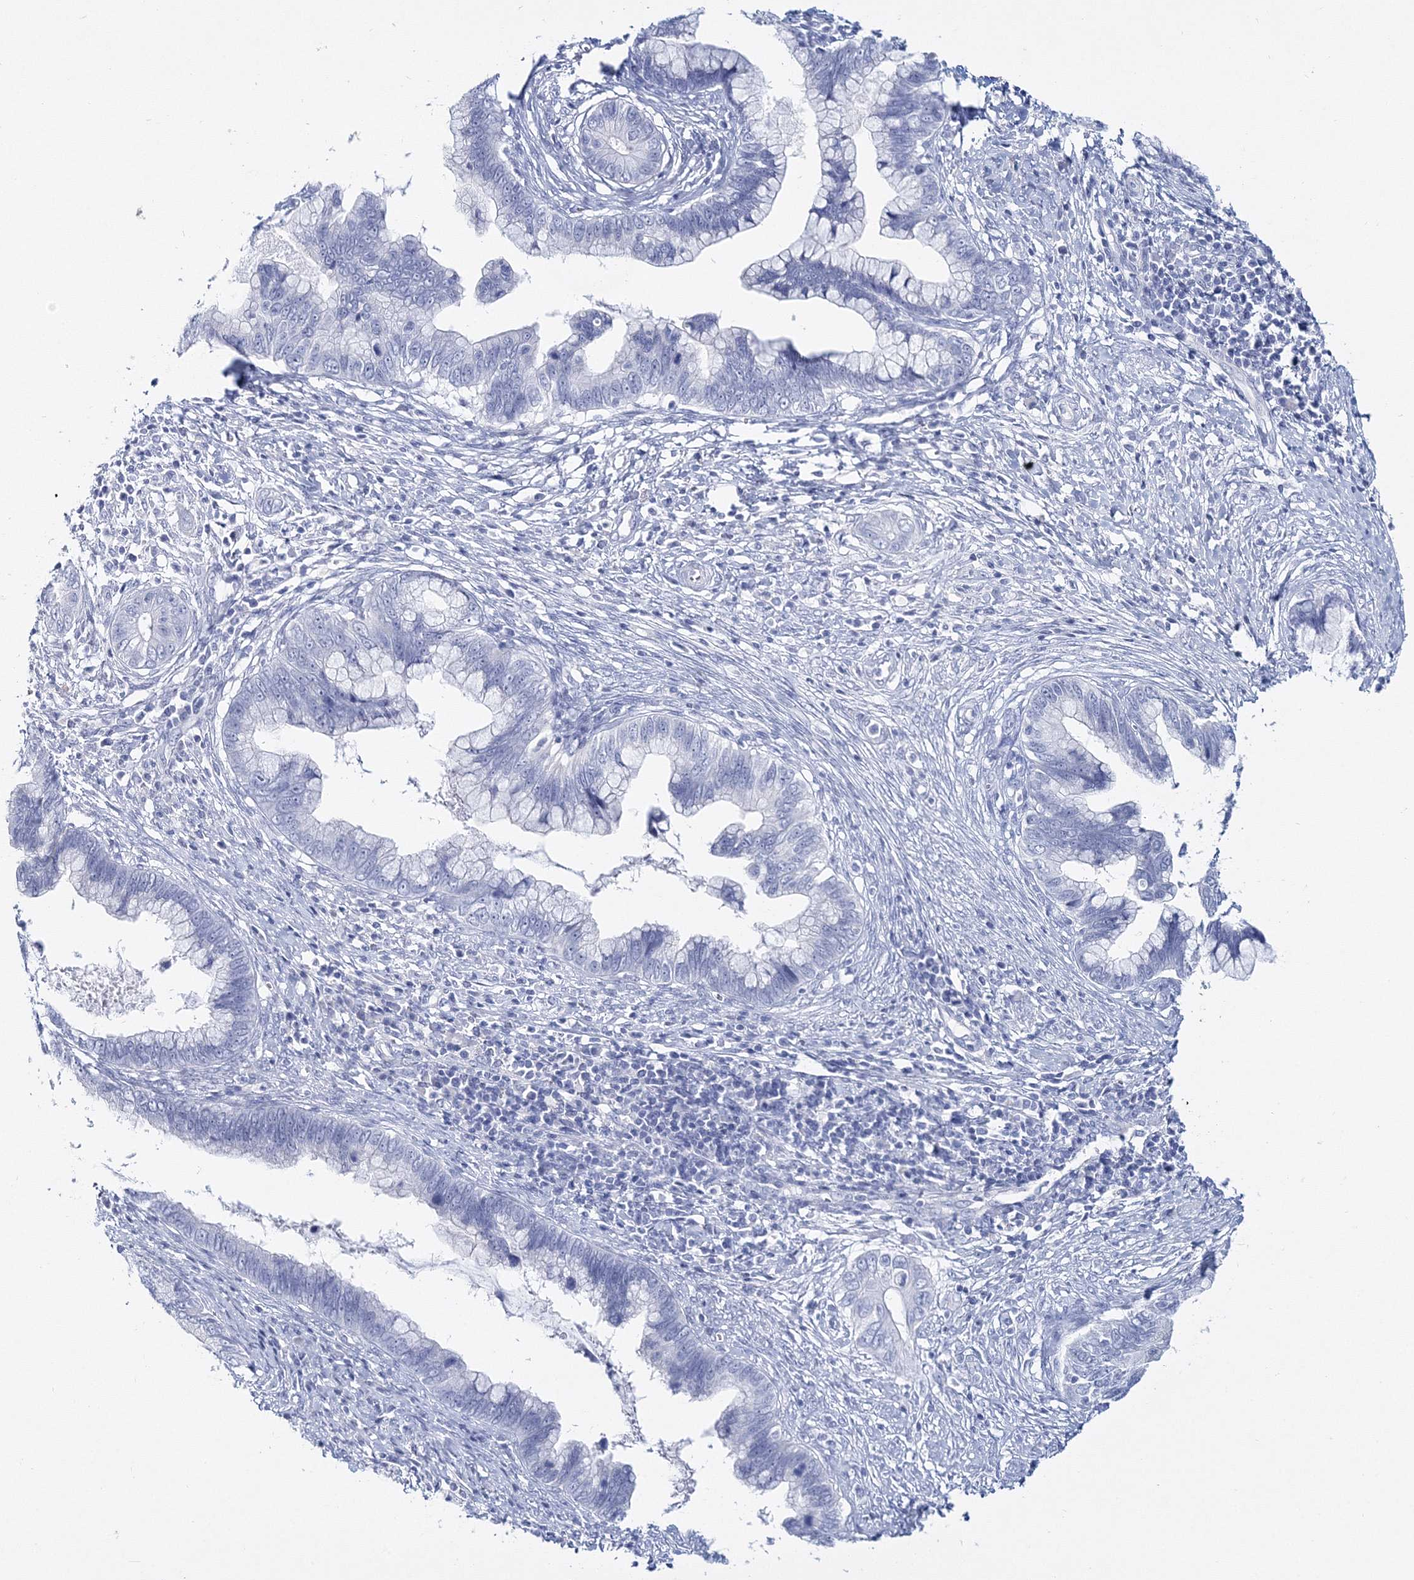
{"staining": {"intensity": "negative", "quantity": "none", "location": "none"}, "tissue": "cervical cancer", "cell_type": "Tumor cells", "image_type": "cancer", "snomed": [{"axis": "morphology", "description": "Adenocarcinoma, NOS"}, {"axis": "topography", "description": "Cervix"}], "caption": "This micrograph is of cervical adenocarcinoma stained with immunohistochemistry (IHC) to label a protein in brown with the nuclei are counter-stained blue. There is no expression in tumor cells.", "gene": "MYOZ2", "patient": {"sex": "female", "age": 44}}